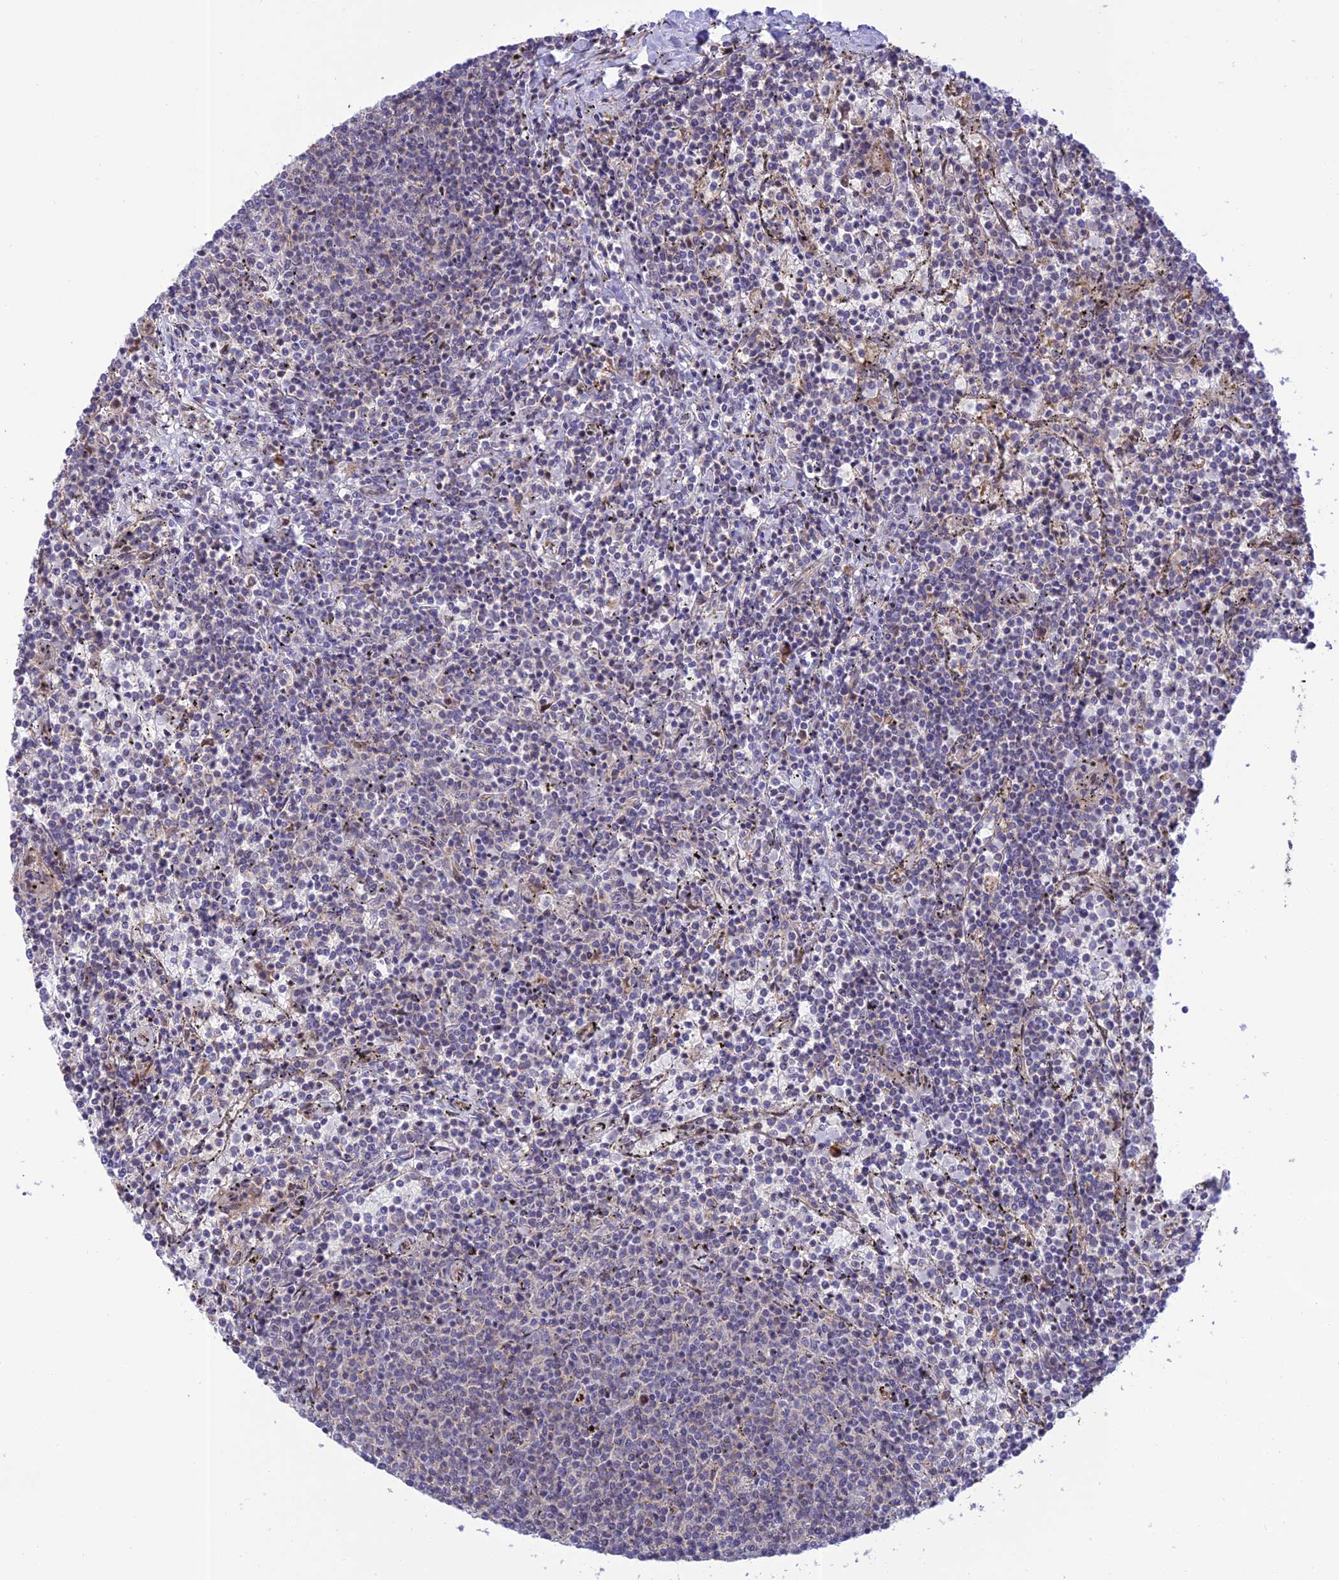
{"staining": {"intensity": "negative", "quantity": "none", "location": "none"}, "tissue": "lymphoma", "cell_type": "Tumor cells", "image_type": "cancer", "snomed": [{"axis": "morphology", "description": "Malignant lymphoma, non-Hodgkin's type, Low grade"}, {"axis": "topography", "description": "Spleen"}], "caption": "IHC of human lymphoma exhibits no staining in tumor cells.", "gene": "ZNF584", "patient": {"sex": "female", "age": 50}}